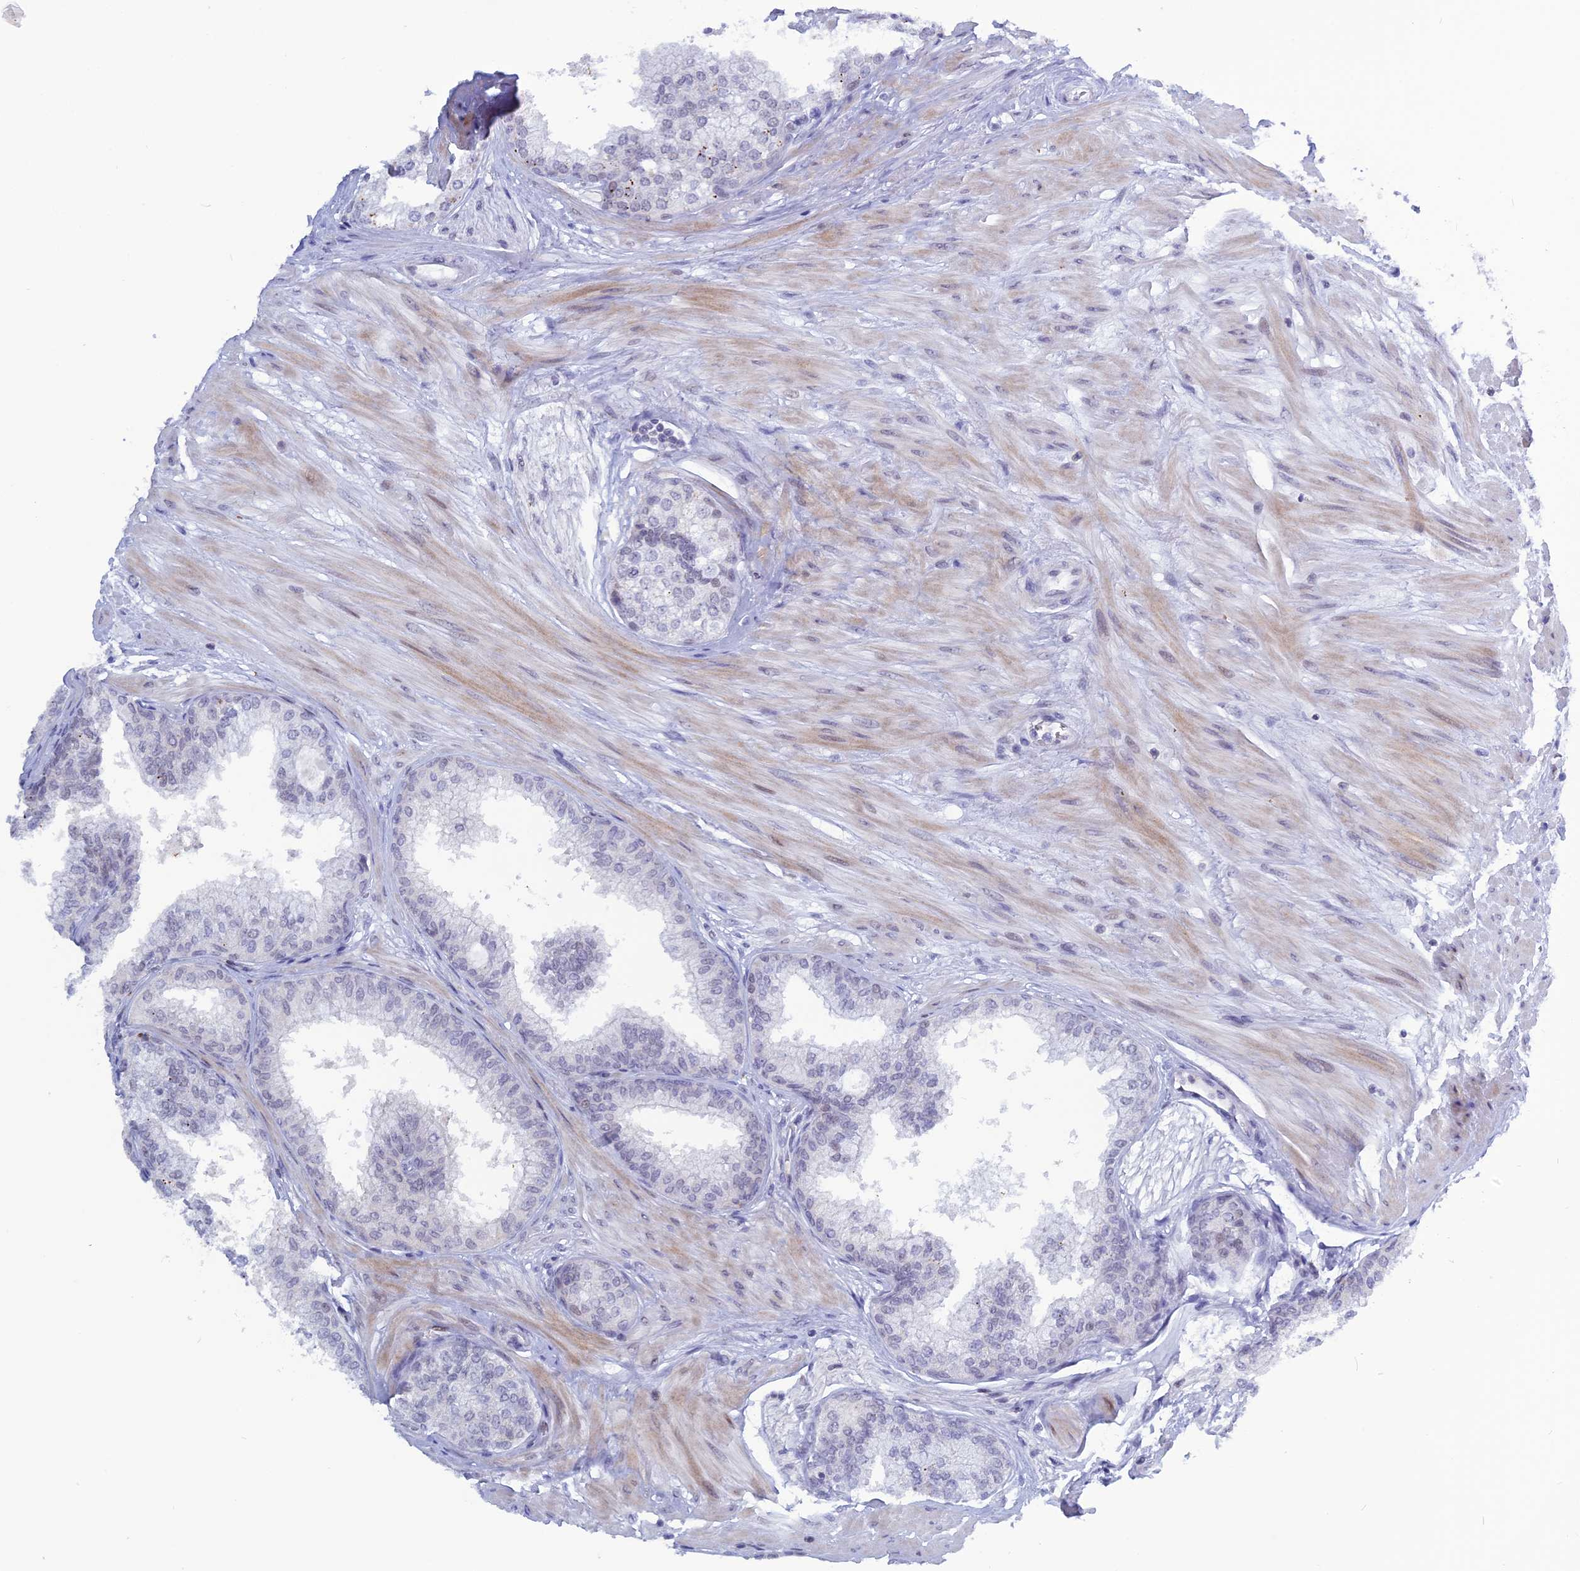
{"staining": {"intensity": "weak", "quantity": "<25%", "location": "nuclear"}, "tissue": "prostate", "cell_type": "Glandular cells", "image_type": "normal", "snomed": [{"axis": "morphology", "description": "Normal tissue, NOS"}, {"axis": "topography", "description": "Prostate"}], "caption": "The histopathology image displays no staining of glandular cells in unremarkable prostate. (Stains: DAB immunohistochemistry (IHC) with hematoxylin counter stain, Microscopy: brightfield microscopy at high magnification).", "gene": "NOL4L", "patient": {"sex": "male", "age": 60}}